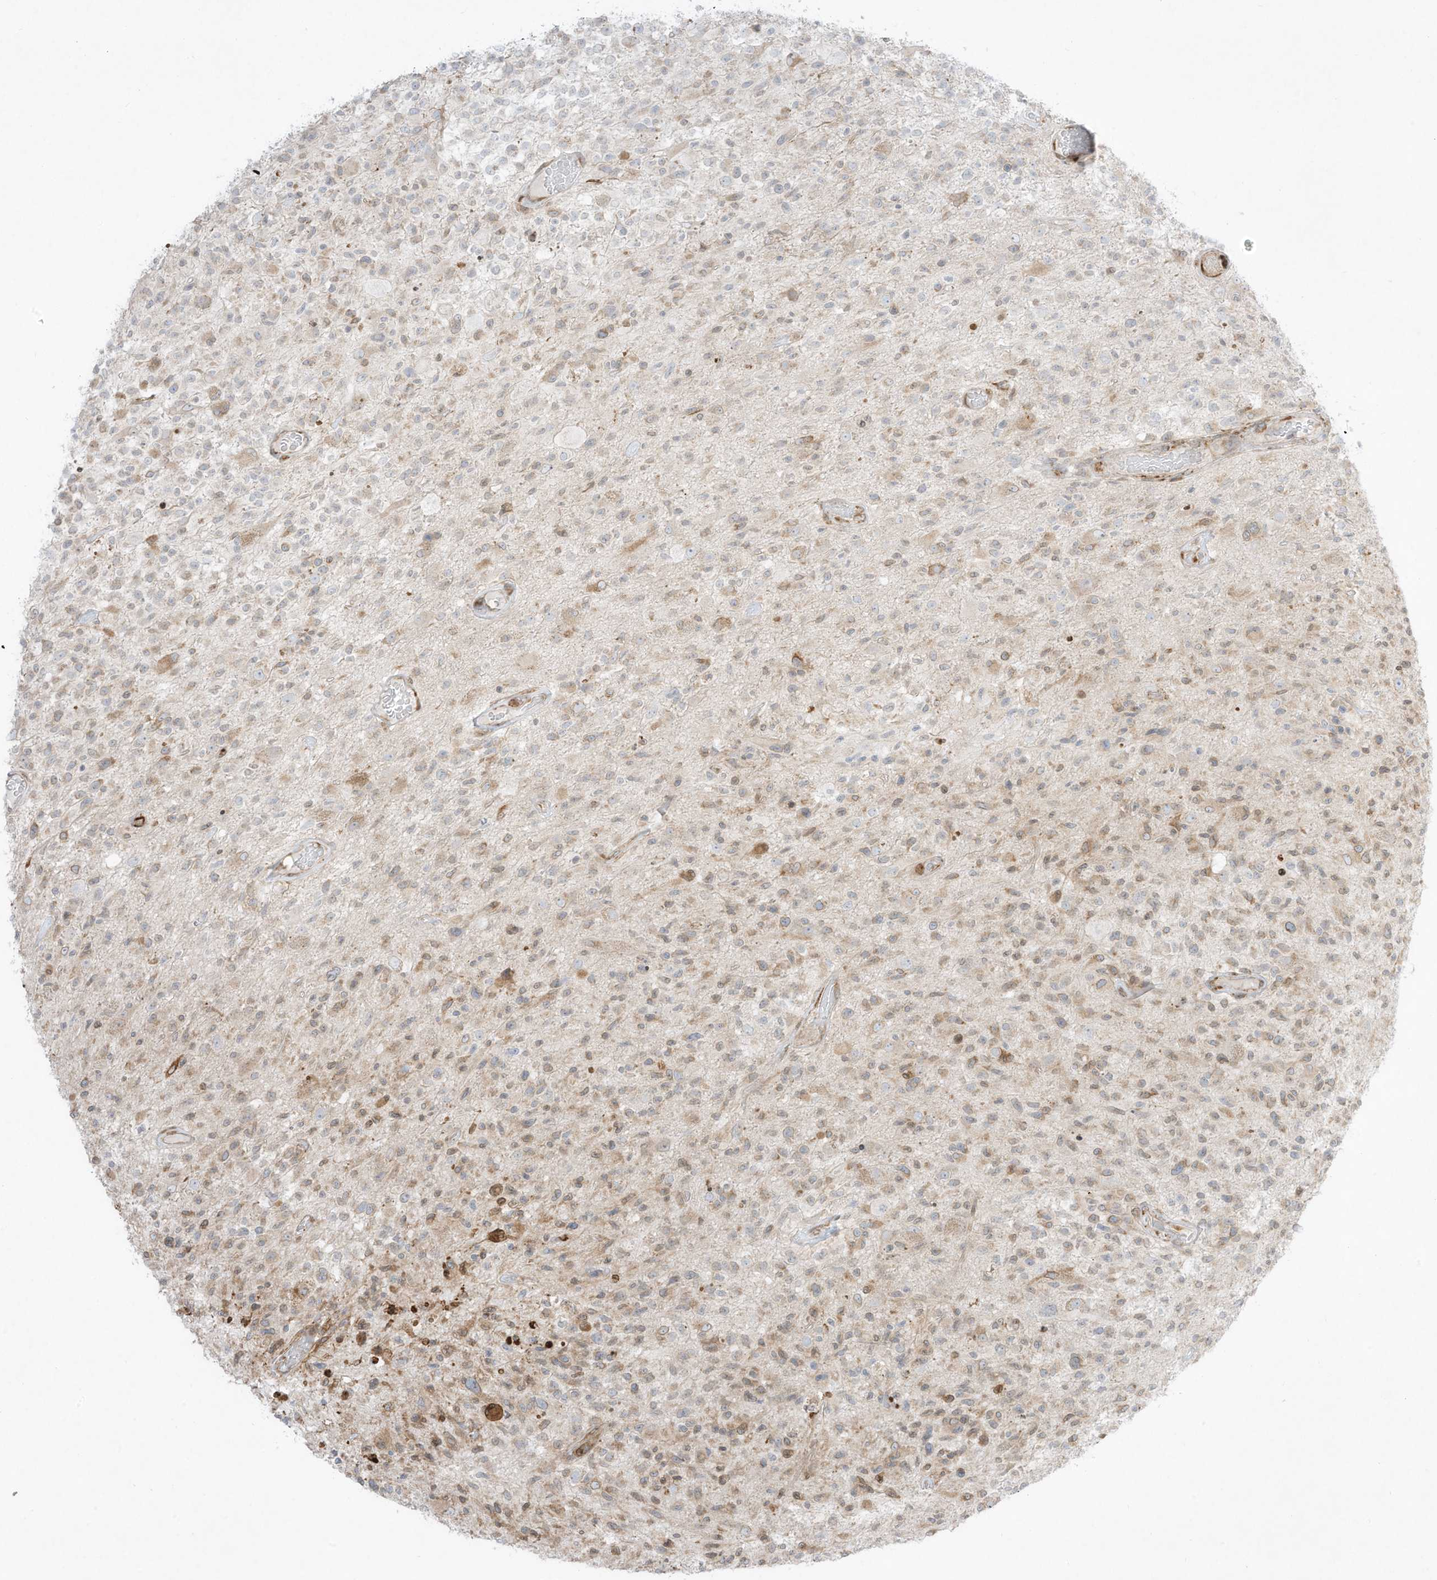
{"staining": {"intensity": "negative", "quantity": "none", "location": "none"}, "tissue": "glioma", "cell_type": "Tumor cells", "image_type": "cancer", "snomed": [{"axis": "morphology", "description": "Glioma, malignant, High grade"}, {"axis": "morphology", "description": "Glioblastoma, NOS"}, {"axis": "topography", "description": "Brain"}], "caption": "DAB immunohistochemical staining of human glioma shows no significant positivity in tumor cells. (DAB (3,3'-diaminobenzidine) IHC, high magnification).", "gene": "PTK6", "patient": {"sex": "male", "age": 60}}